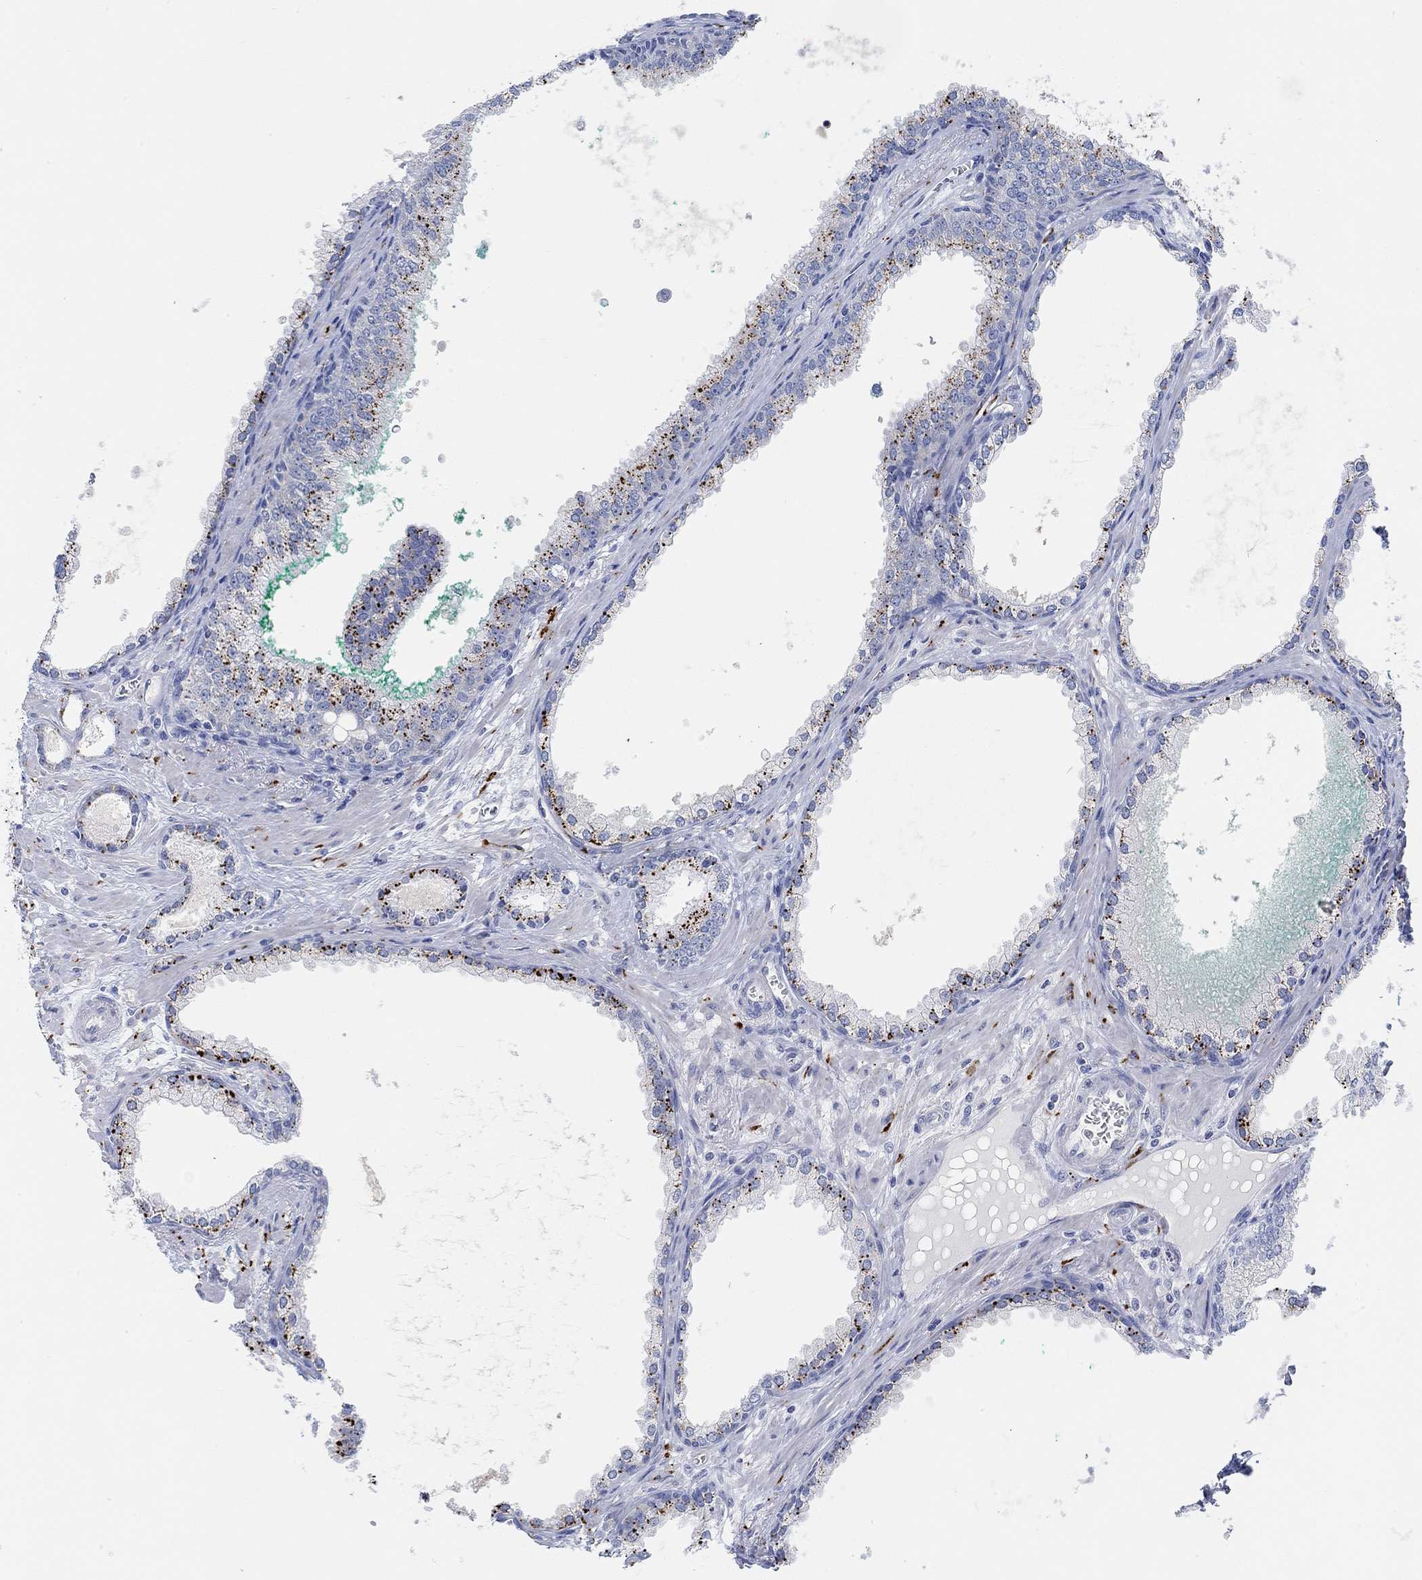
{"staining": {"intensity": "strong", "quantity": "<25%", "location": "cytoplasmic/membranous"}, "tissue": "prostate cancer", "cell_type": "Tumor cells", "image_type": "cancer", "snomed": [{"axis": "morphology", "description": "Adenocarcinoma, NOS"}, {"axis": "topography", "description": "Prostate"}], "caption": "Adenocarcinoma (prostate) stained with immunohistochemistry demonstrates strong cytoplasmic/membranous staining in approximately <25% of tumor cells.", "gene": "VAT1L", "patient": {"sex": "male", "age": 67}}